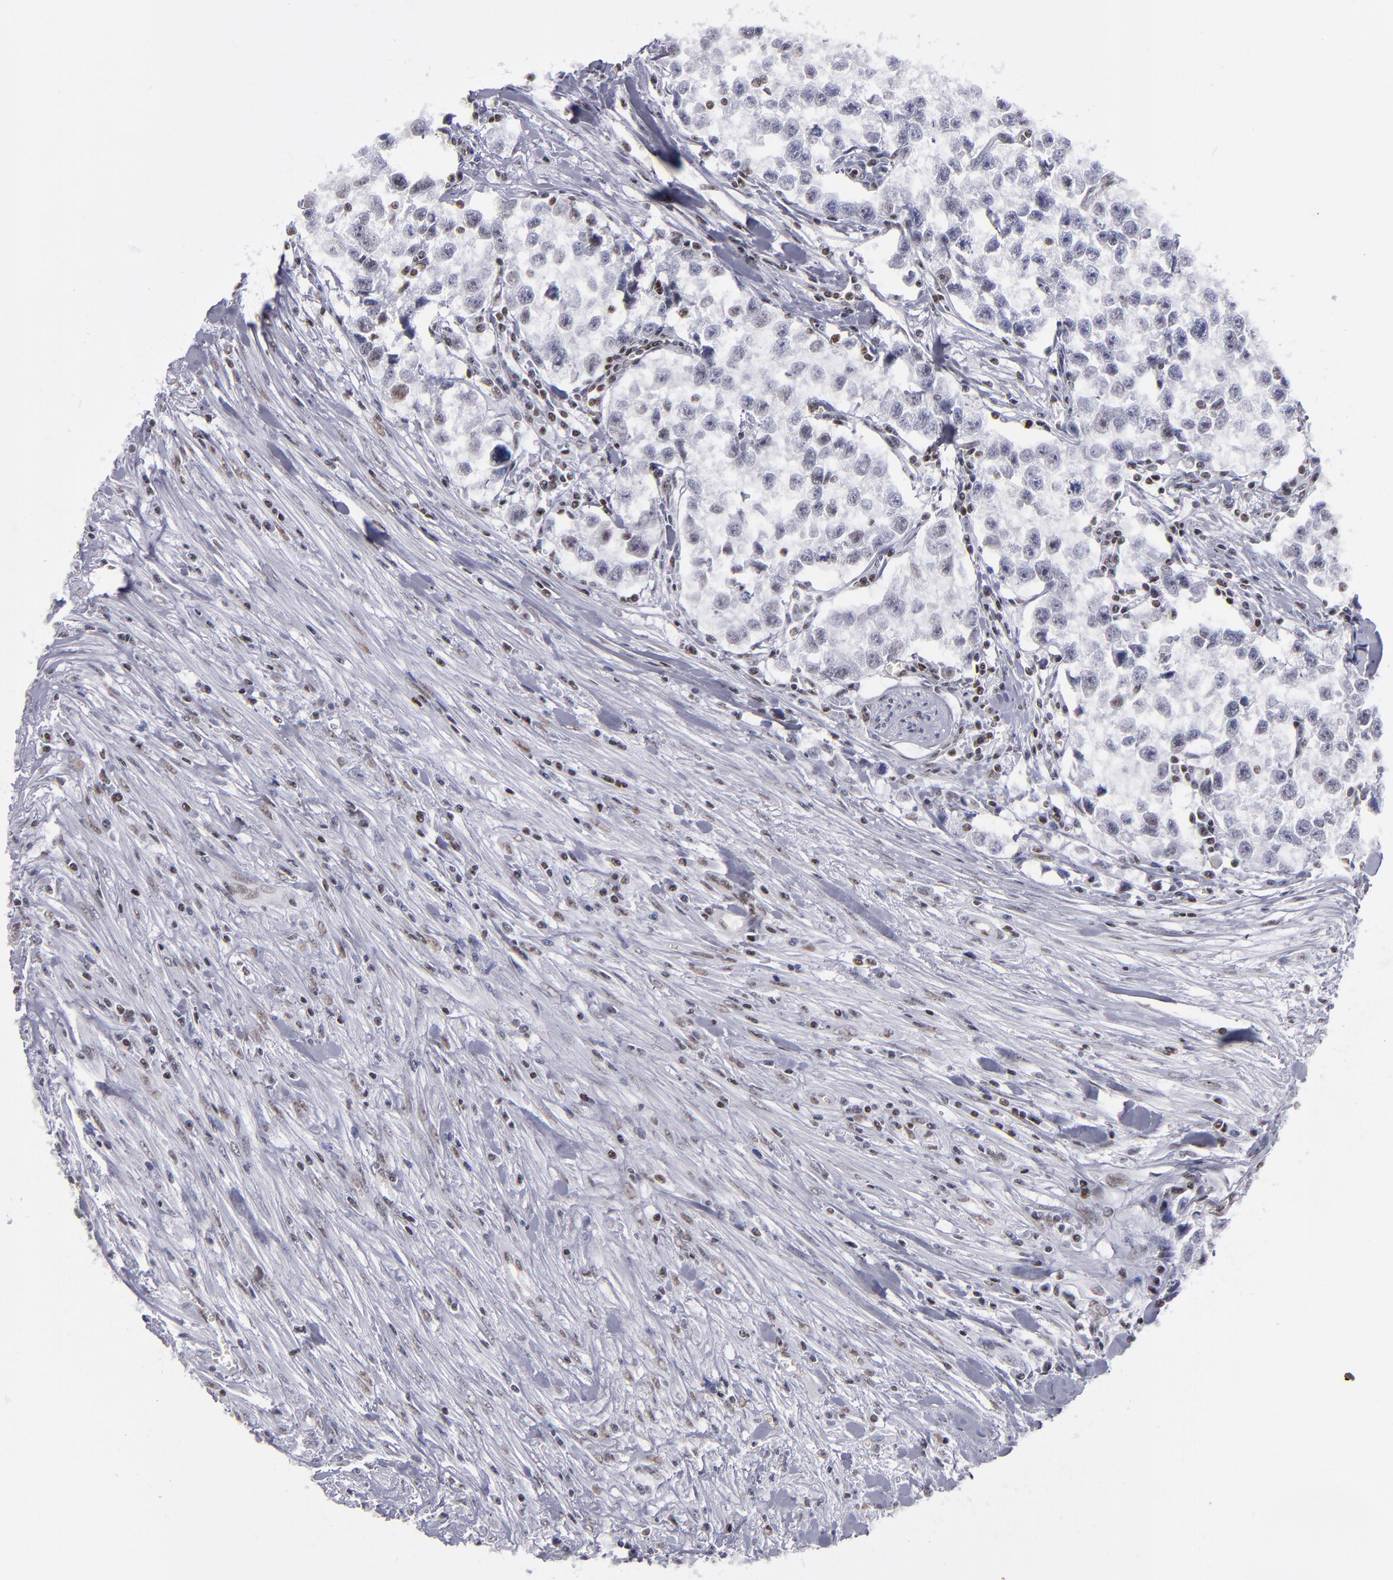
{"staining": {"intensity": "negative", "quantity": "none", "location": "none"}, "tissue": "testis cancer", "cell_type": "Tumor cells", "image_type": "cancer", "snomed": [{"axis": "morphology", "description": "Seminoma, NOS"}, {"axis": "morphology", "description": "Carcinoma, Embryonal, NOS"}, {"axis": "topography", "description": "Testis"}], "caption": "Protein analysis of testis cancer (embryonal carcinoma) reveals no significant expression in tumor cells.", "gene": "TERF2", "patient": {"sex": "male", "age": 30}}